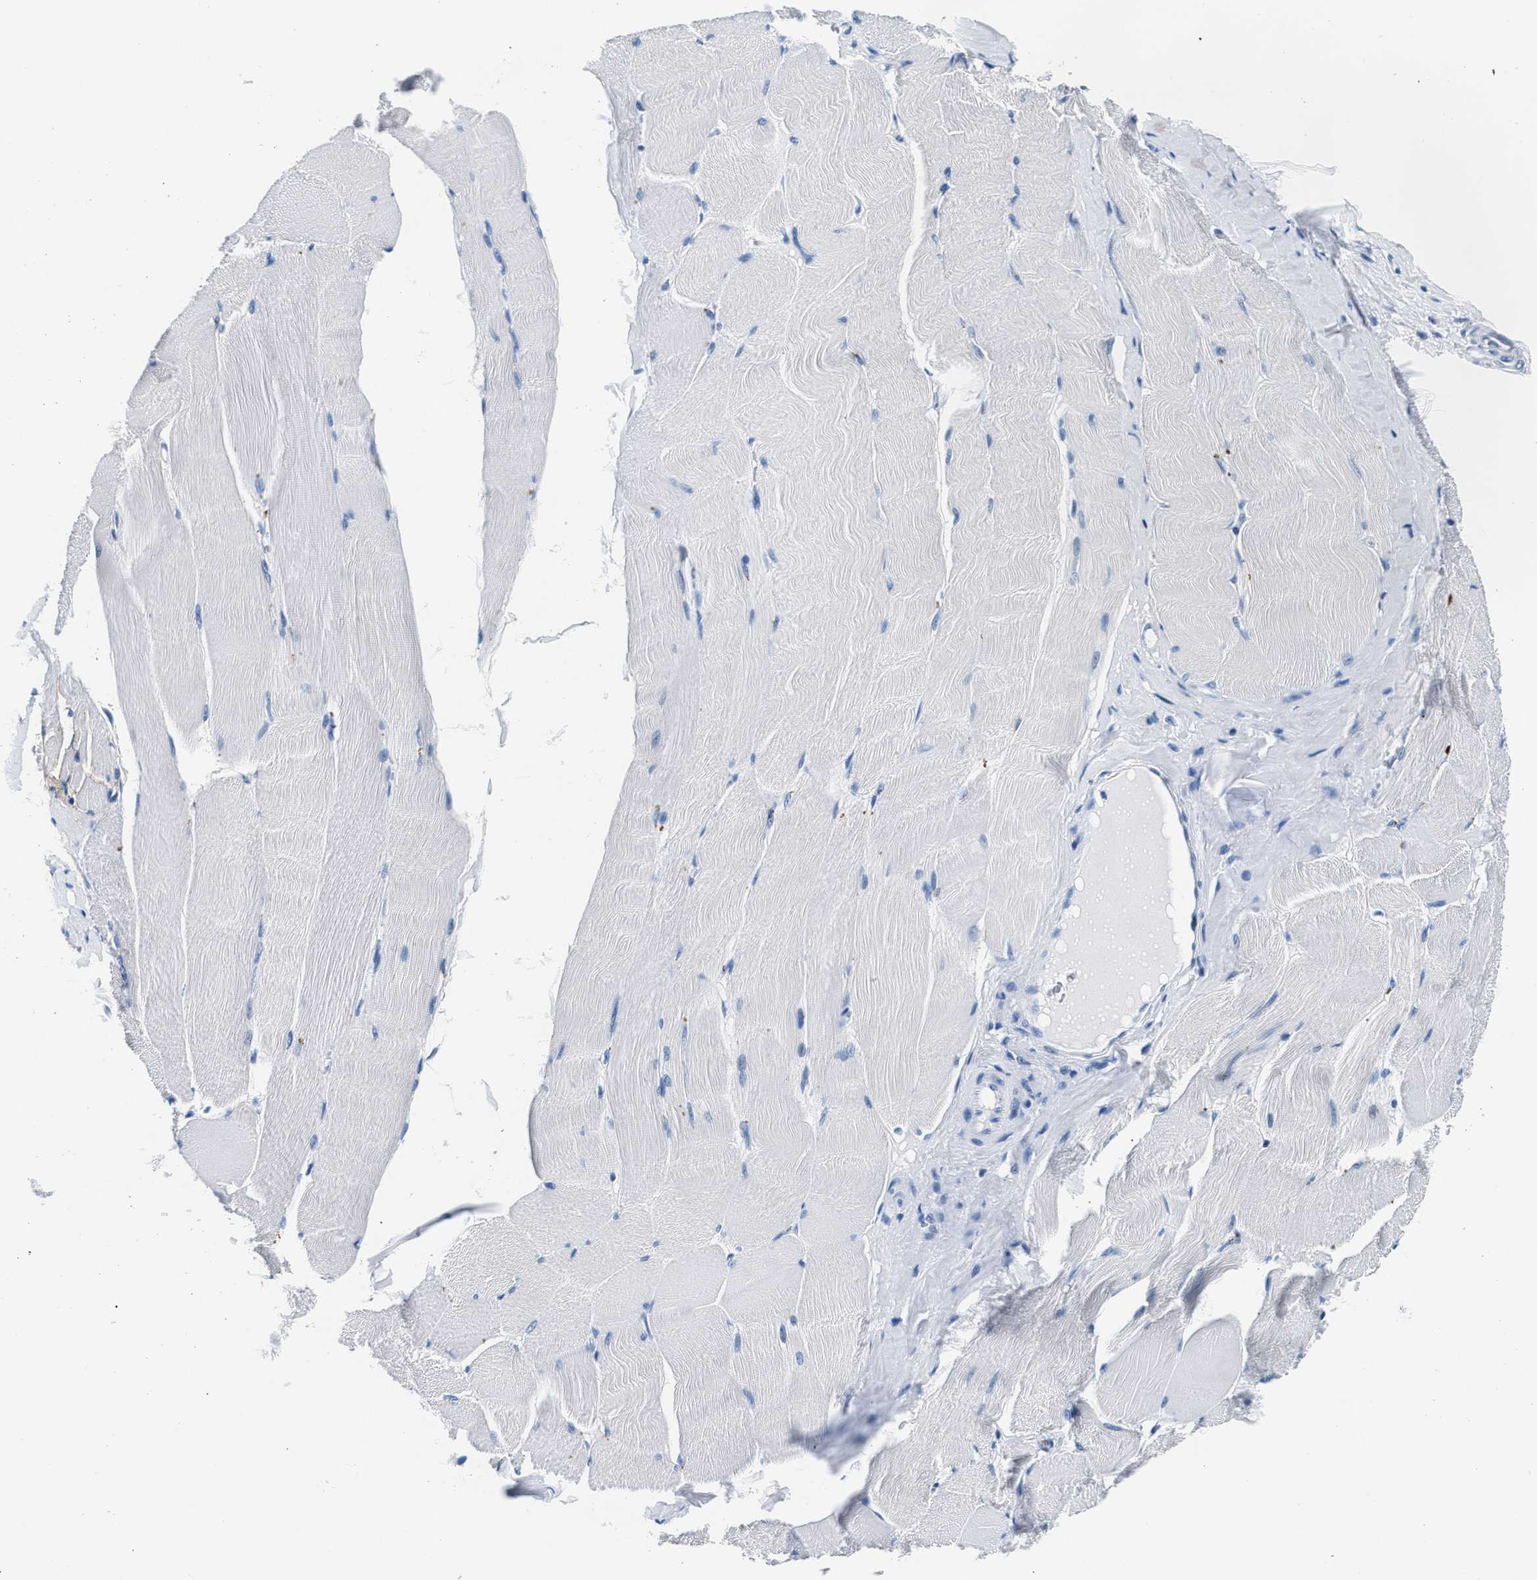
{"staining": {"intensity": "negative", "quantity": "none", "location": "none"}, "tissue": "skeletal muscle", "cell_type": "Myocytes", "image_type": "normal", "snomed": [{"axis": "morphology", "description": "Normal tissue, NOS"}, {"axis": "morphology", "description": "Squamous cell carcinoma, NOS"}, {"axis": "topography", "description": "Skeletal muscle"}], "caption": "IHC of benign human skeletal muscle demonstrates no positivity in myocytes. (Stains: DAB IHC with hematoxylin counter stain, Microscopy: brightfield microscopy at high magnification).", "gene": "TNR", "patient": {"sex": "male", "age": 51}}